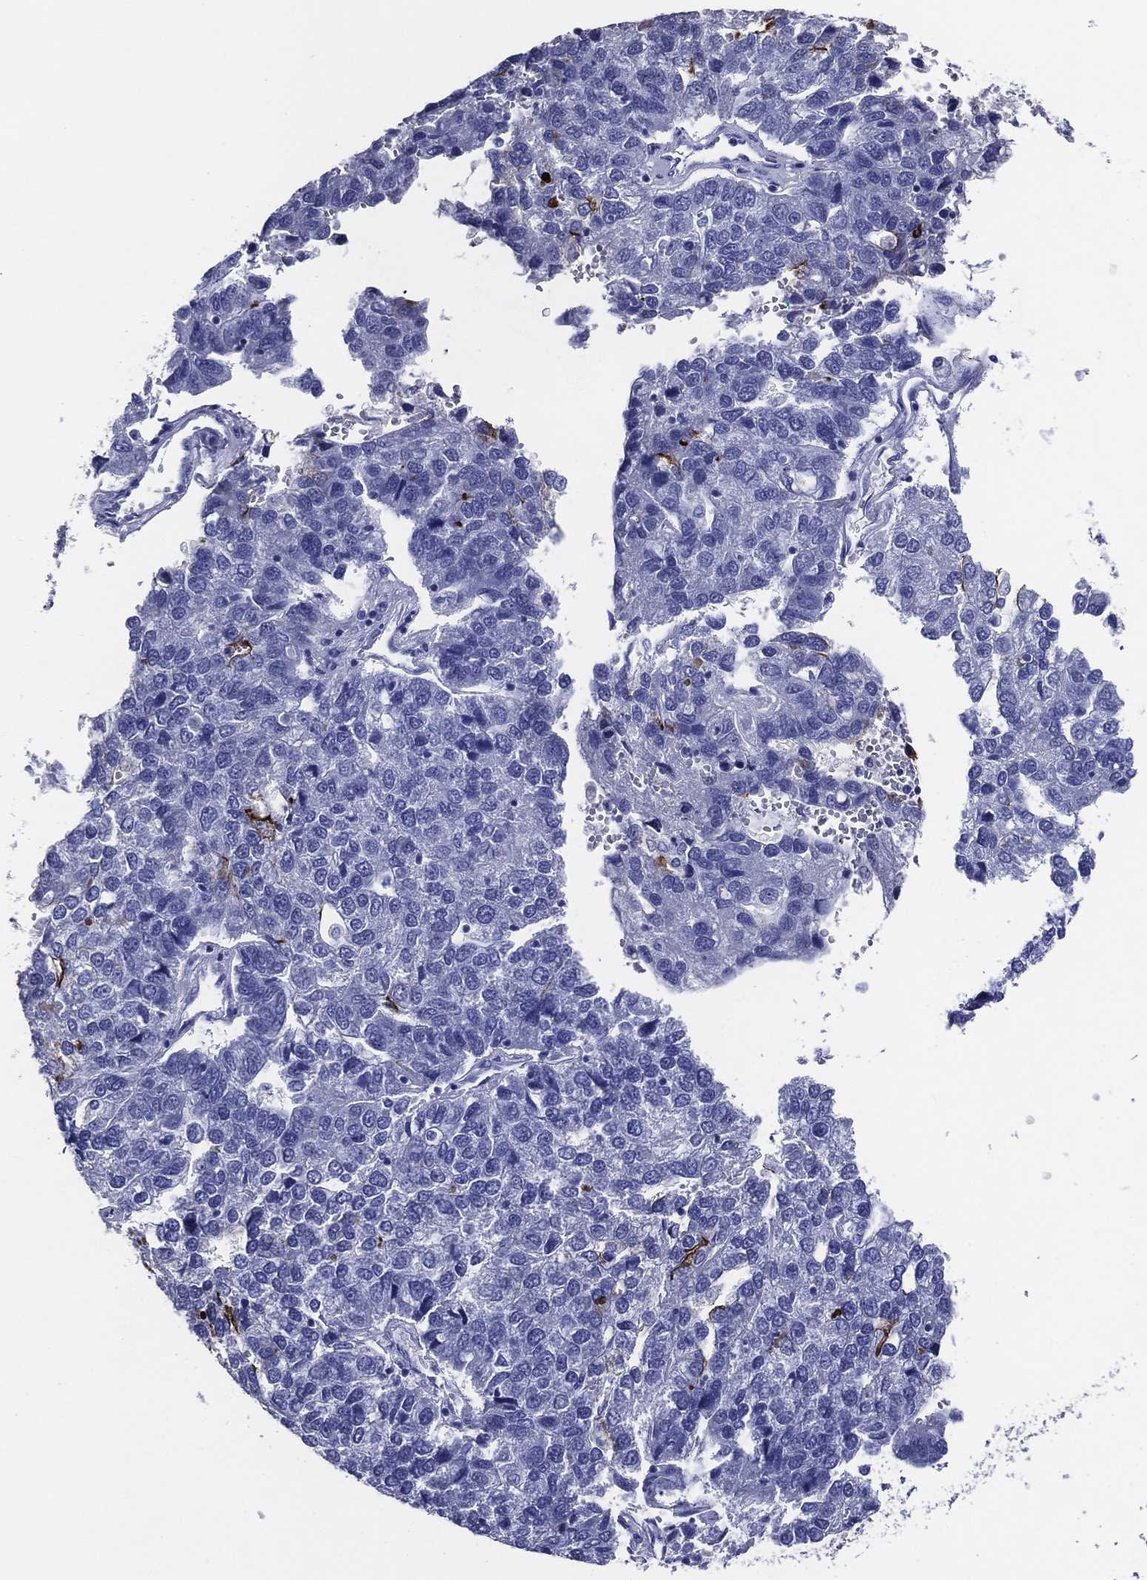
{"staining": {"intensity": "strong", "quantity": "<25%", "location": "cytoplasmic/membranous"}, "tissue": "pancreatic cancer", "cell_type": "Tumor cells", "image_type": "cancer", "snomed": [{"axis": "morphology", "description": "Adenocarcinoma, NOS"}, {"axis": "topography", "description": "Pancreas"}], "caption": "Immunohistochemistry photomicrograph of neoplastic tissue: human pancreatic cancer stained using IHC exhibits medium levels of strong protein expression localized specifically in the cytoplasmic/membranous of tumor cells, appearing as a cytoplasmic/membranous brown color.", "gene": "ACE2", "patient": {"sex": "female", "age": 61}}